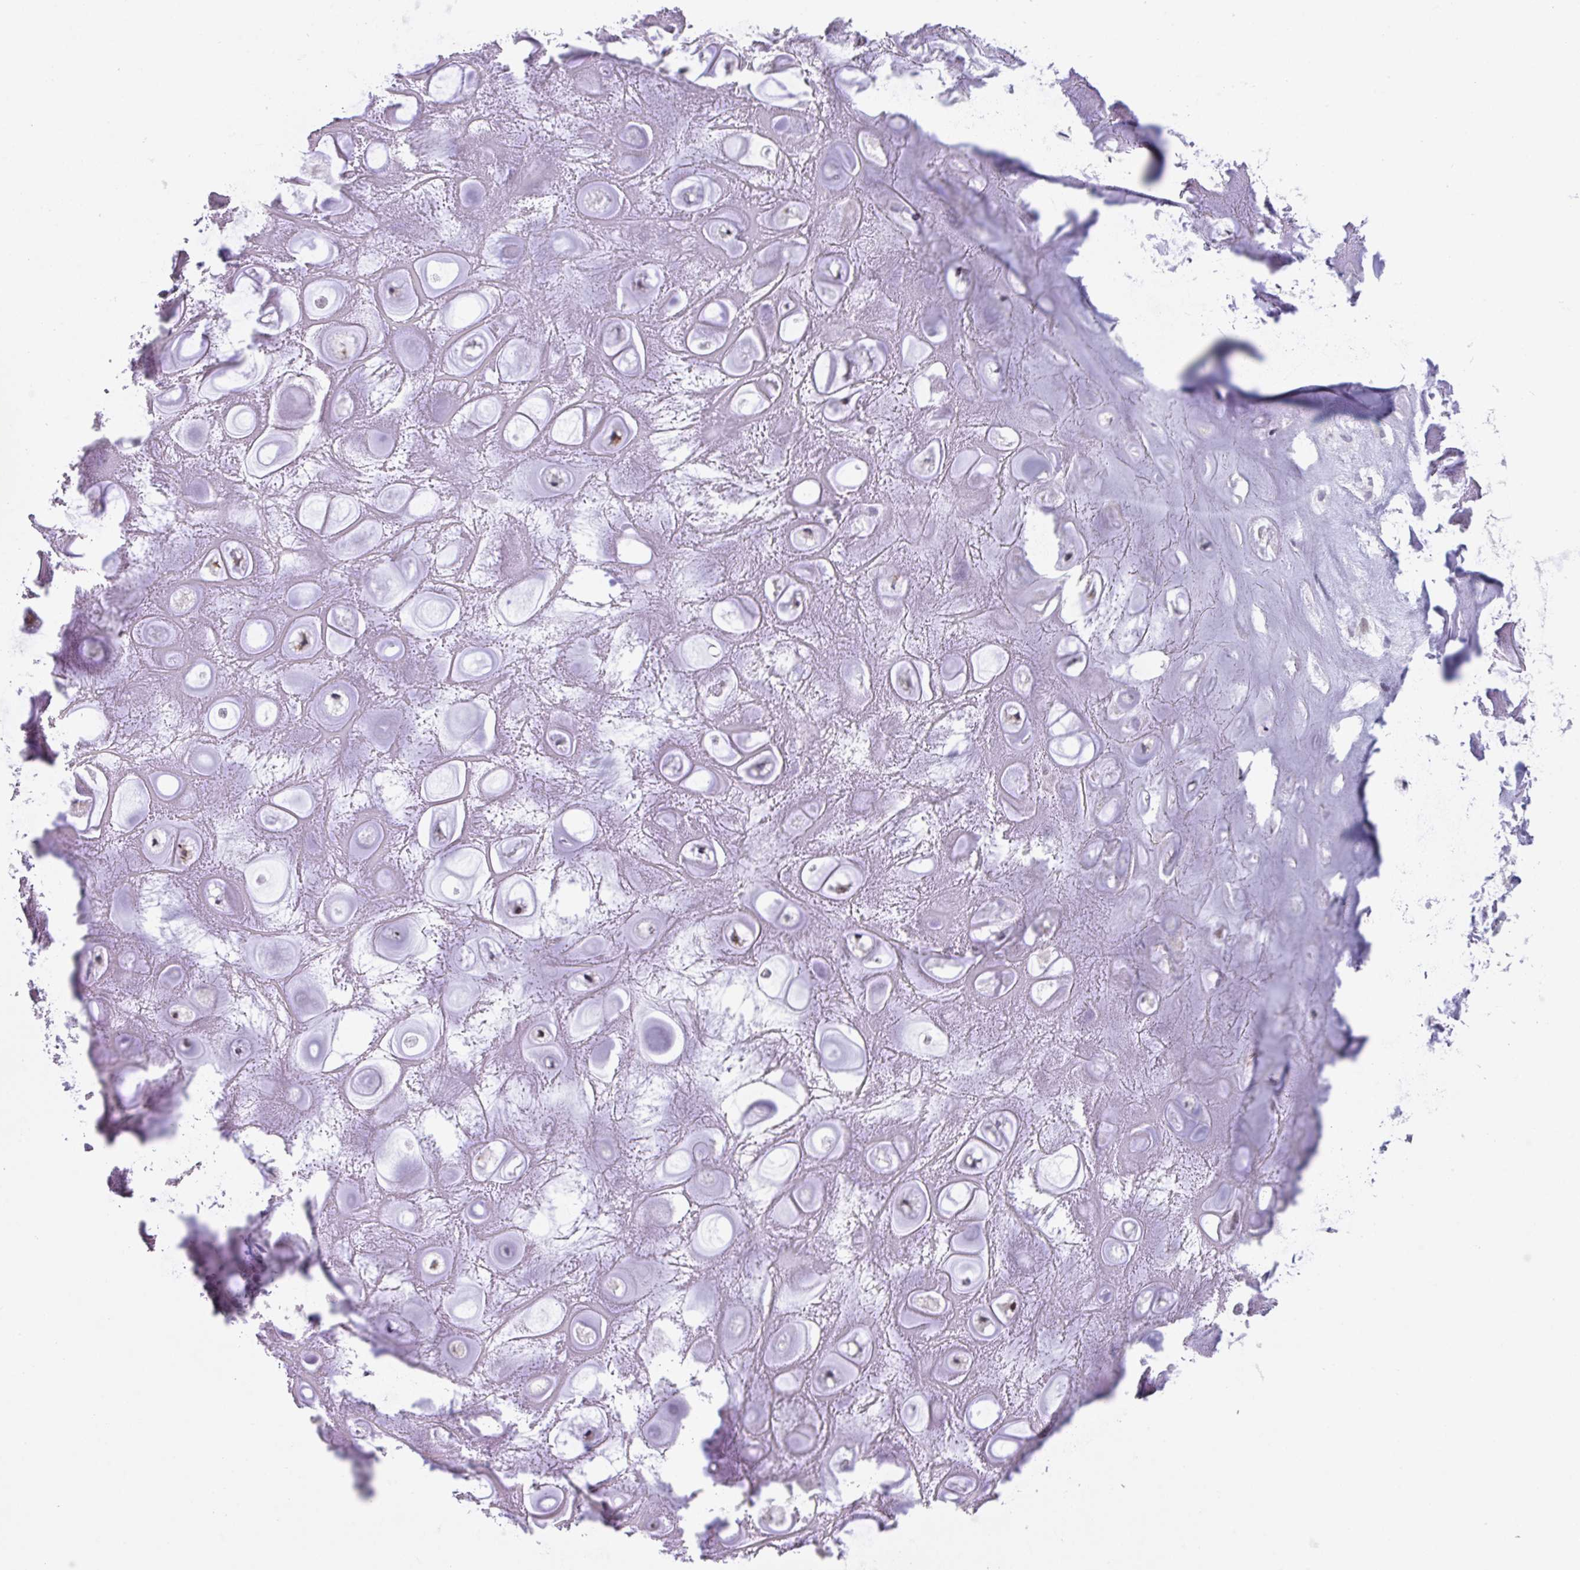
{"staining": {"intensity": "moderate", "quantity": "25%-75%", "location": "cytoplasmic/membranous,nuclear"}, "tissue": "soft tissue", "cell_type": "Chondrocytes", "image_type": "normal", "snomed": [{"axis": "morphology", "description": "Normal tissue, NOS"}, {"axis": "topography", "description": "Lymph node"}, {"axis": "topography", "description": "Cartilage tissue"}, {"axis": "topography", "description": "Nasopharynx"}], "caption": "Protein staining of benign soft tissue shows moderate cytoplasmic/membranous,nuclear expression in approximately 25%-75% of chondrocytes. The staining was performed using DAB (3,3'-diaminobenzidine) to visualize the protein expression in brown, while the nuclei were stained in blue with hematoxylin (Magnification: 20x).", "gene": "RBM18", "patient": {"sex": "male", "age": 63}}